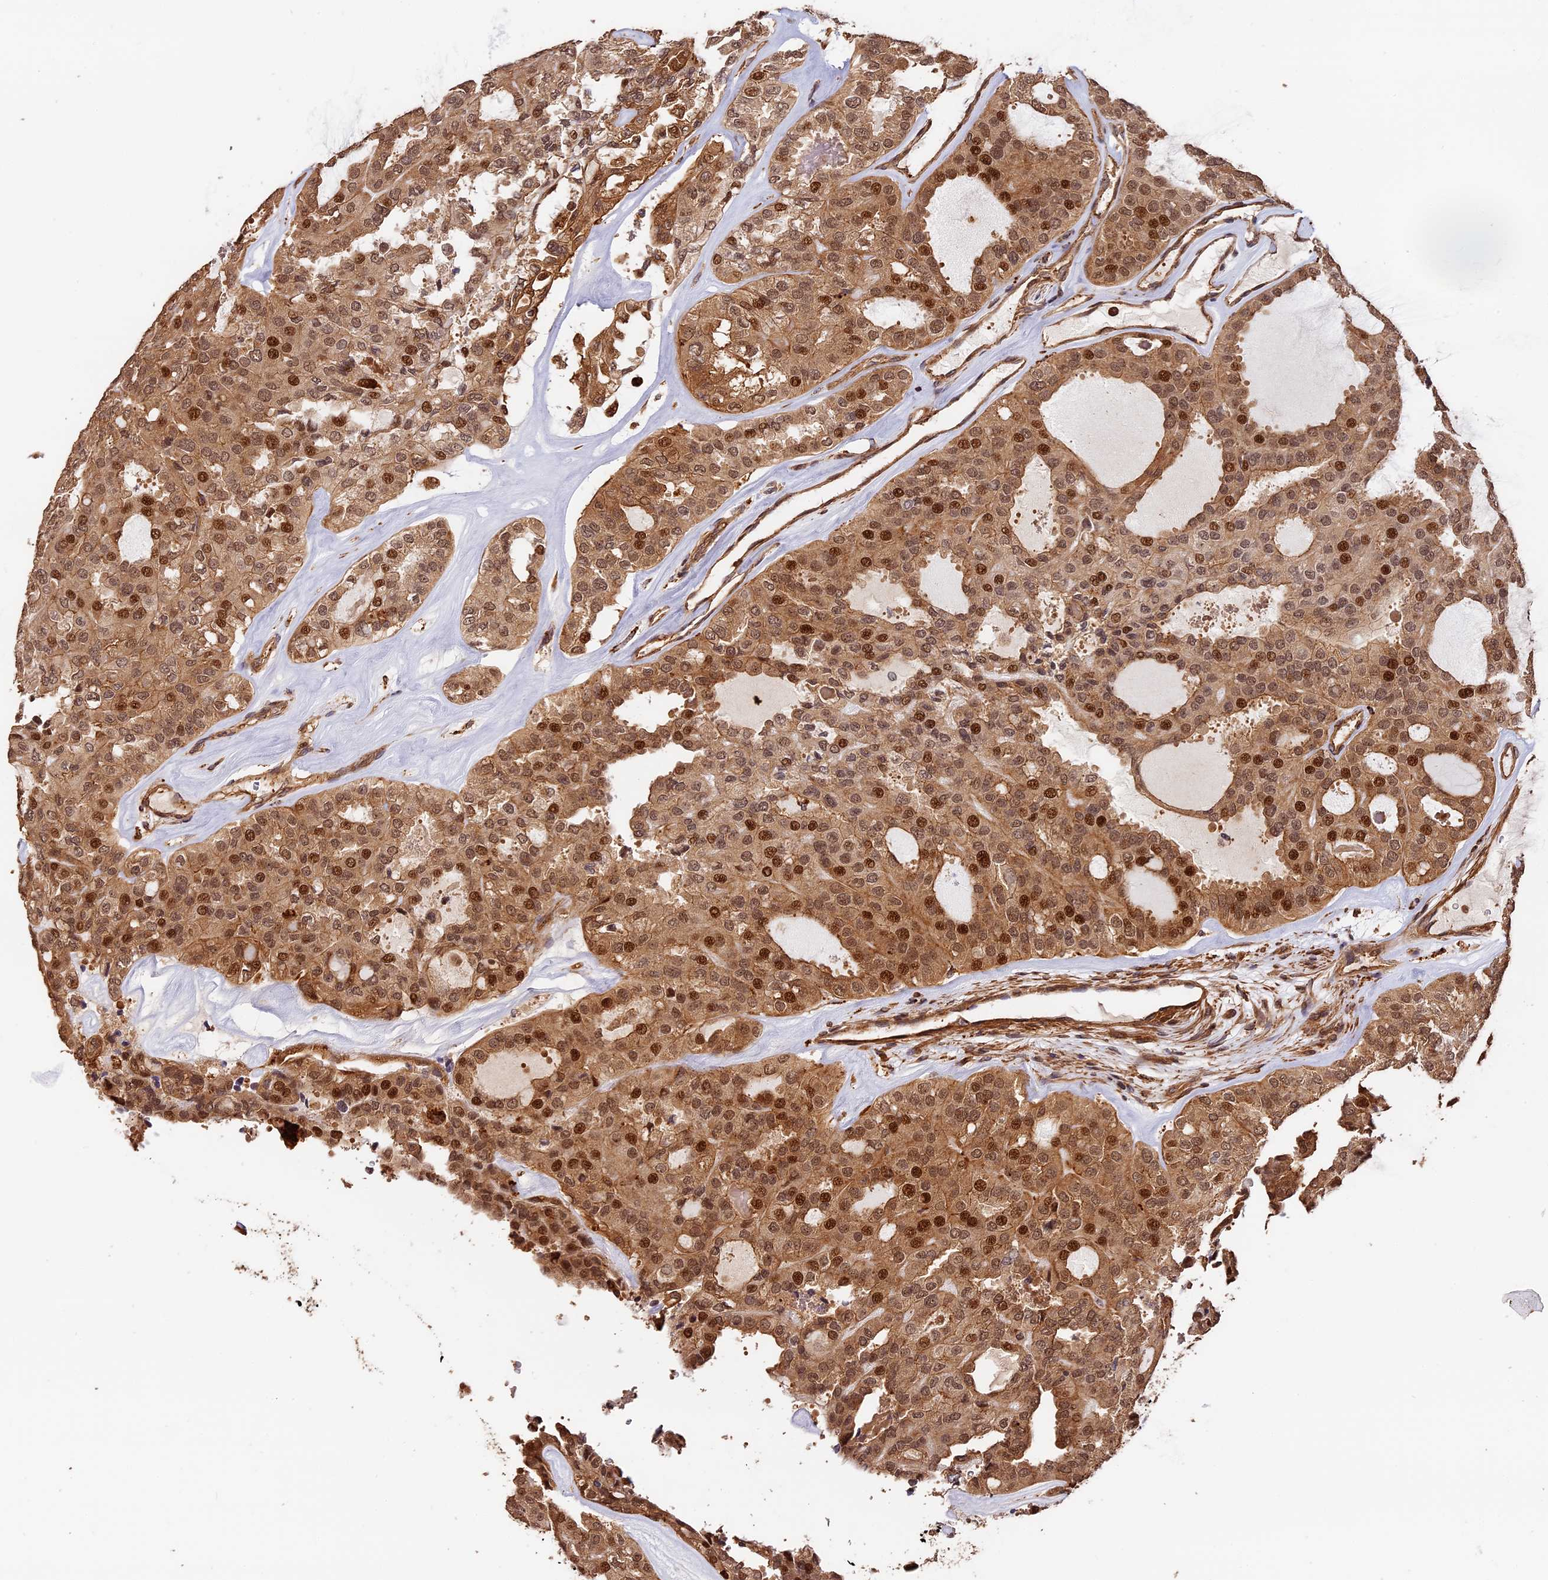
{"staining": {"intensity": "moderate", "quantity": ">75%", "location": "cytoplasmic/membranous,nuclear"}, "tissue": "thyroid cancer", "cell_type": "Tumor cells", "image_type": "cancer", "snomed": [{"axis": "morphology", "description": "Follicular adenoma carcinoma, NOS"}, {"axis": "topography", "description": "Thyroid gland"}], "caption": "Protein staining shows moderate cytoplasmic/membranous and nuclear staining in approximately >75% of tumor cells in thyroid cancer.", "gene": "MMP15", "patient": {"sex": "male", "age": 75}}